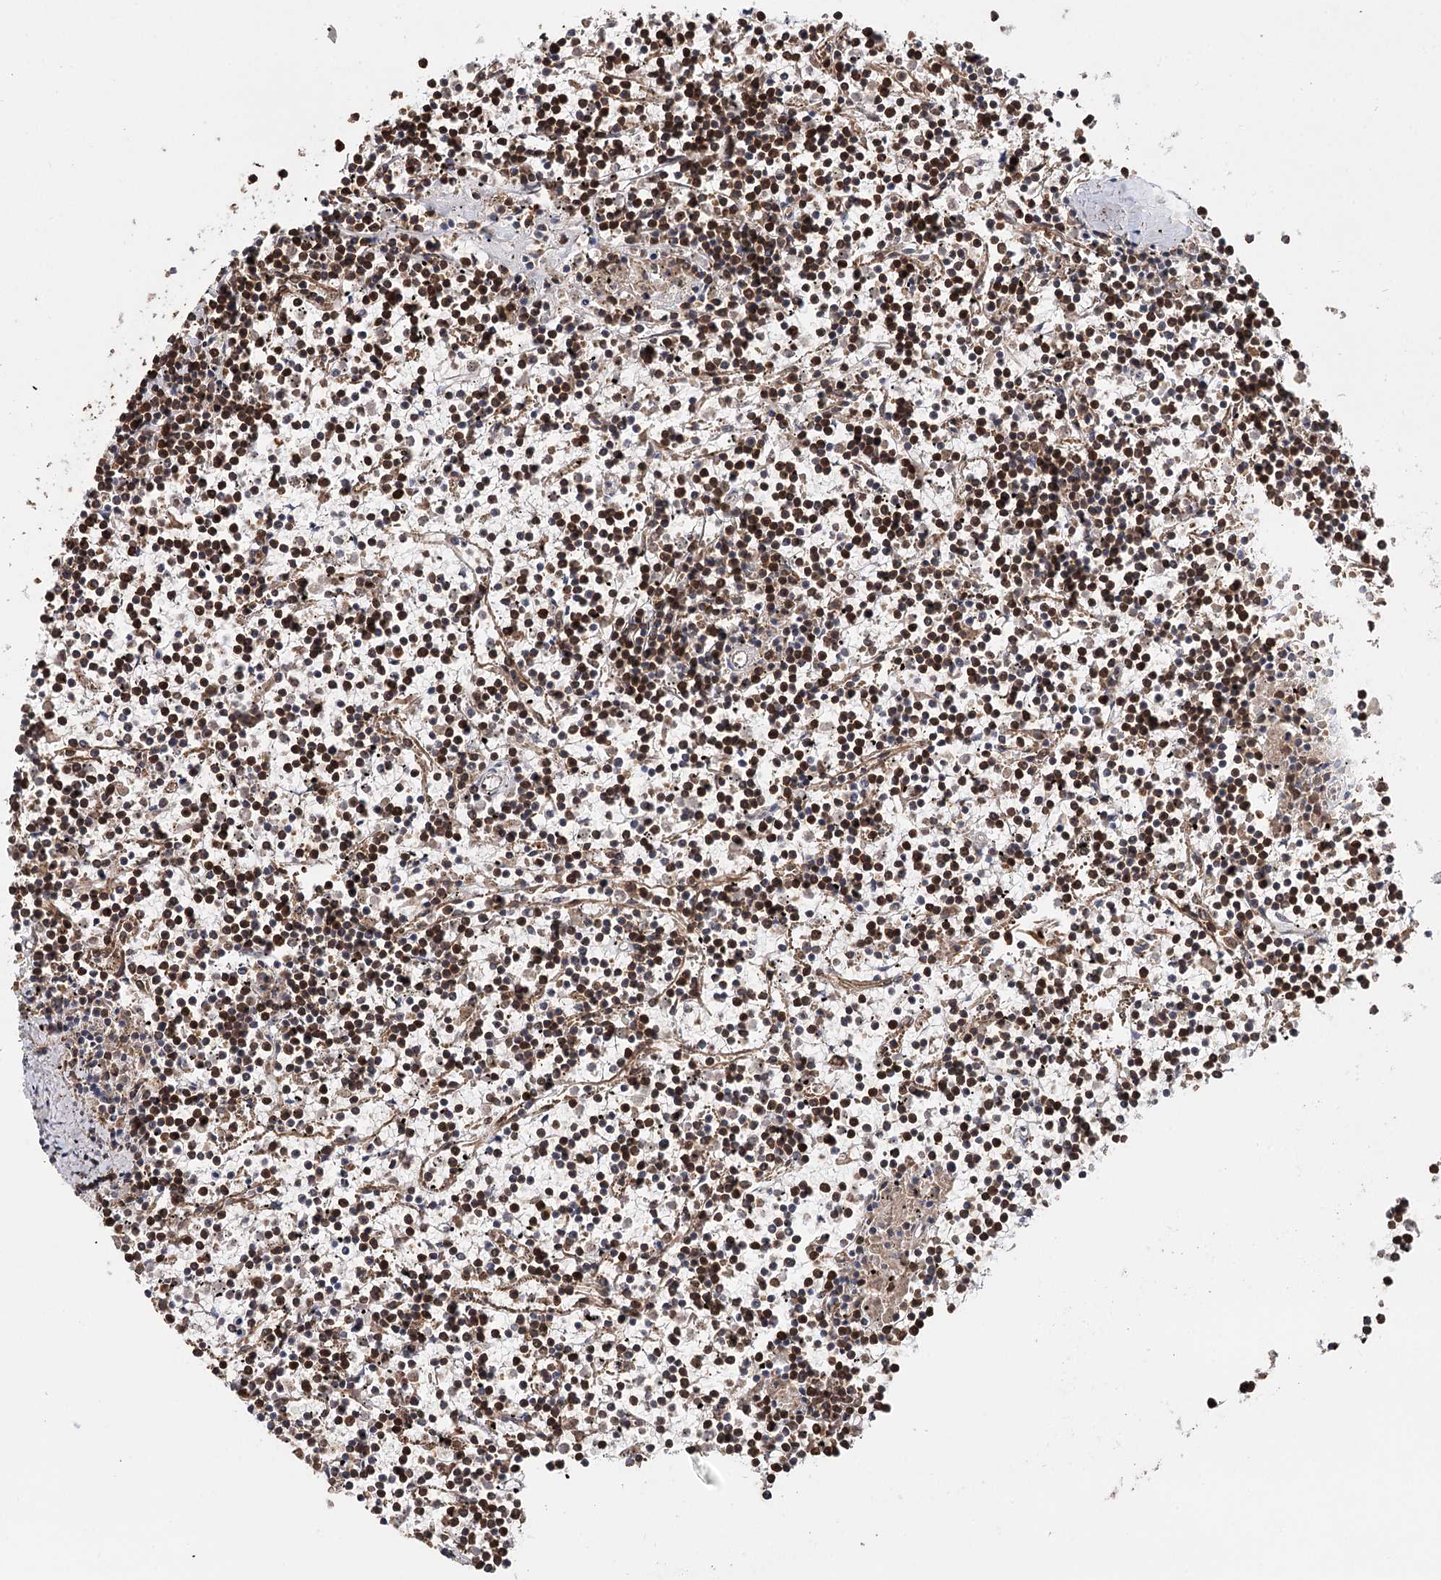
{"staining": {"intensity": "strong", "quantity": ">75%", "location": "cytoplasmic/membranous"}, "tissue": "lymphoma", "cell_type": "Tumor cells", "image_type": "cancer", "snomed": [{"axis": "morphology", "description": "Malignant lymphoma, non-Hodgkin's type, Low grade"}, {"axis": "topography", "description": "Spleen"}], "caption": "High-magnification brightfield microscopy of lymphoma stained with DAB (brown) and counterstained with hematoxylin (blue). tumor cells exhibit strong cytoplasmic/membranous expression is present in approximately>75% of cells. The protein is shown in brown color, while the nuclei are stained blue.", "gene": "APH1A", "patient": {"sex": "female", "age": 19}}